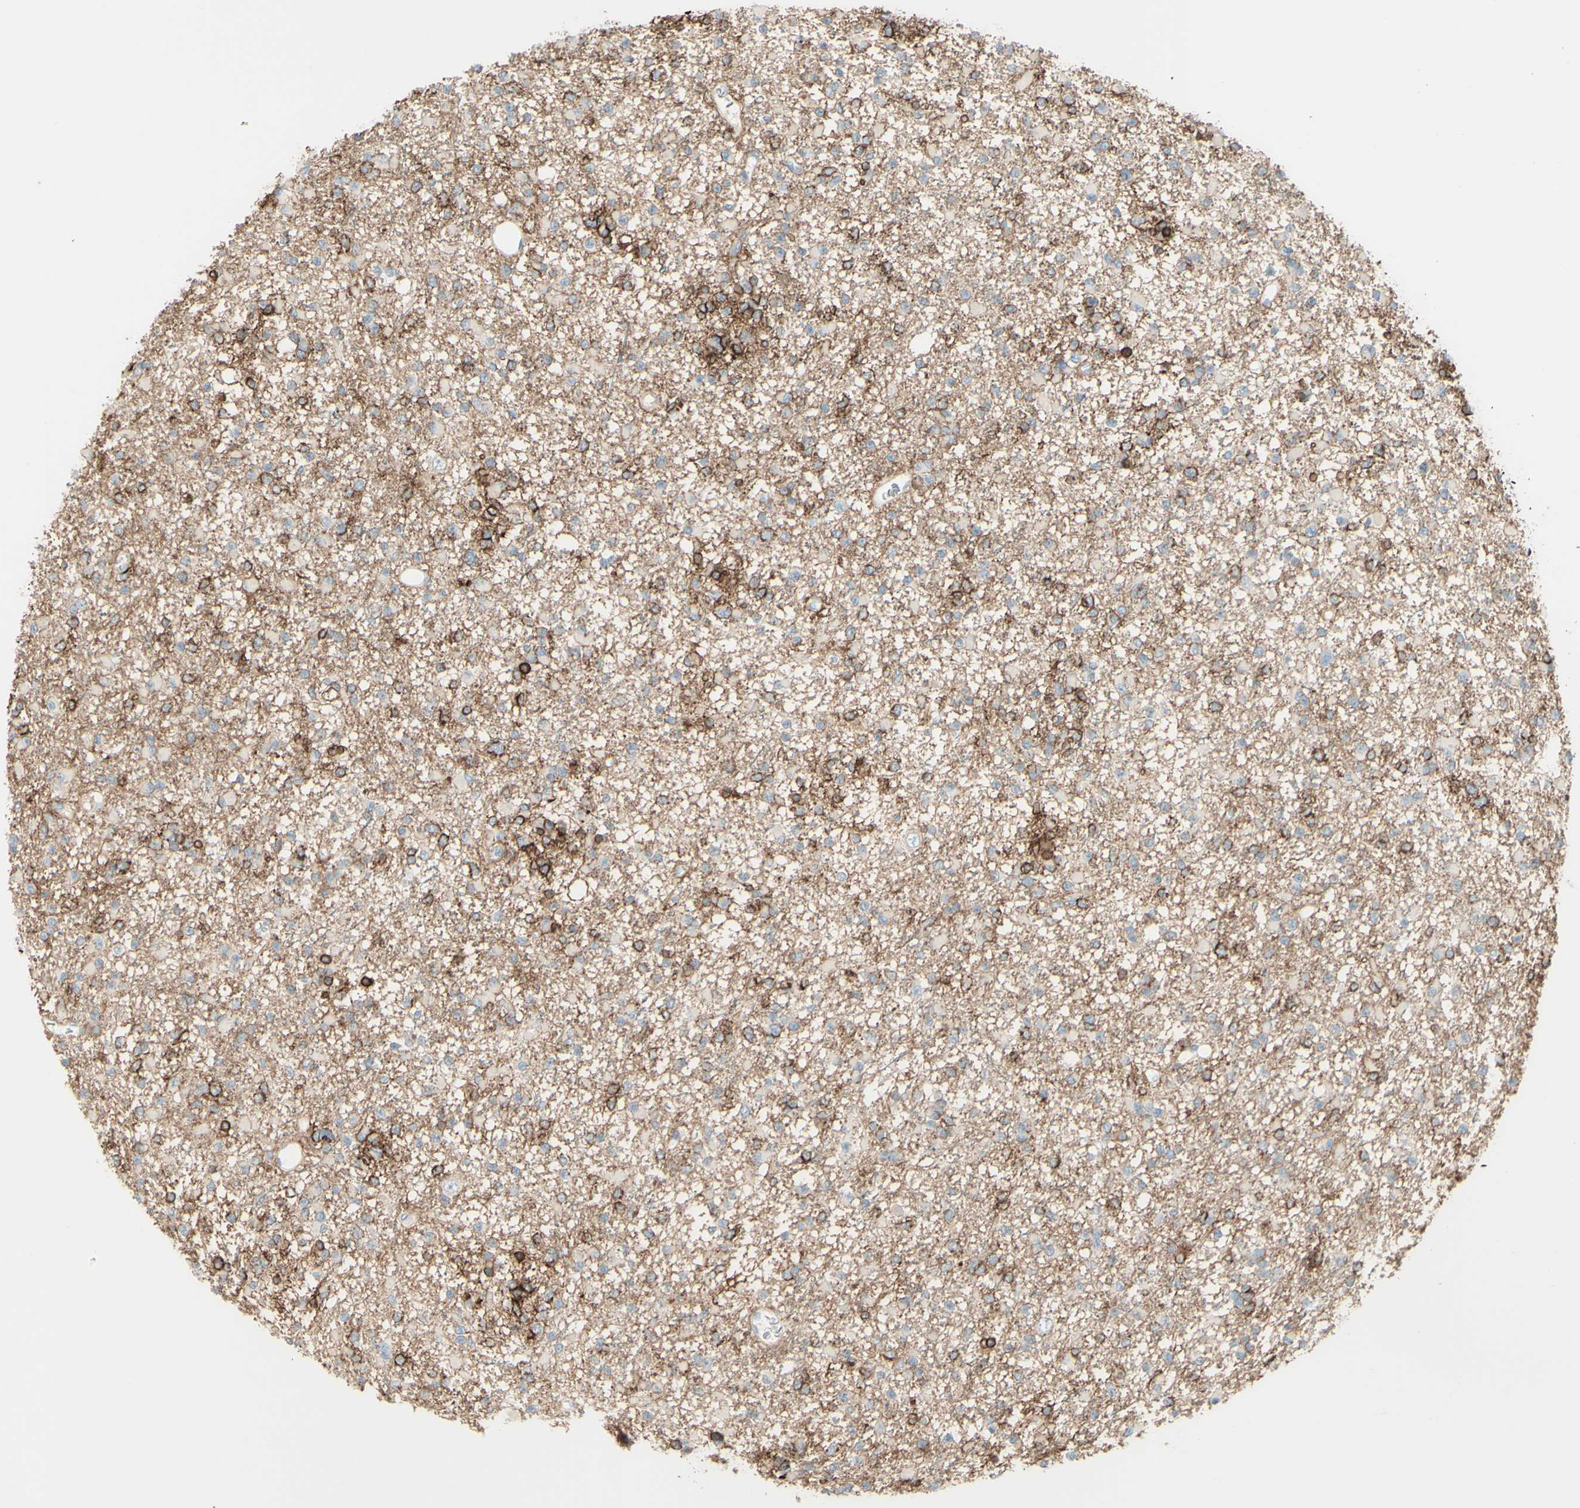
{"staining": {"intensity": "strong", "quantity": "25%-75%", "location": "cytoplasmic/membranous"}, "tissue": "glioma", "cell_type": "Tumor cells", "image_type": "cancer", "snomed": [{"axis": "morphology", "description": "Glioma, malignant, Low grade"}, {"axis": "topography", "description": "Brain"}], "caption": "This is a histology image of IHC staining of malignant glioma (low-grade), which shows strong staining in the cytoplasmic/membranous of tumor cells.", "gene": "ALCAM", "patient": {"sex": "female", "age": 22}}